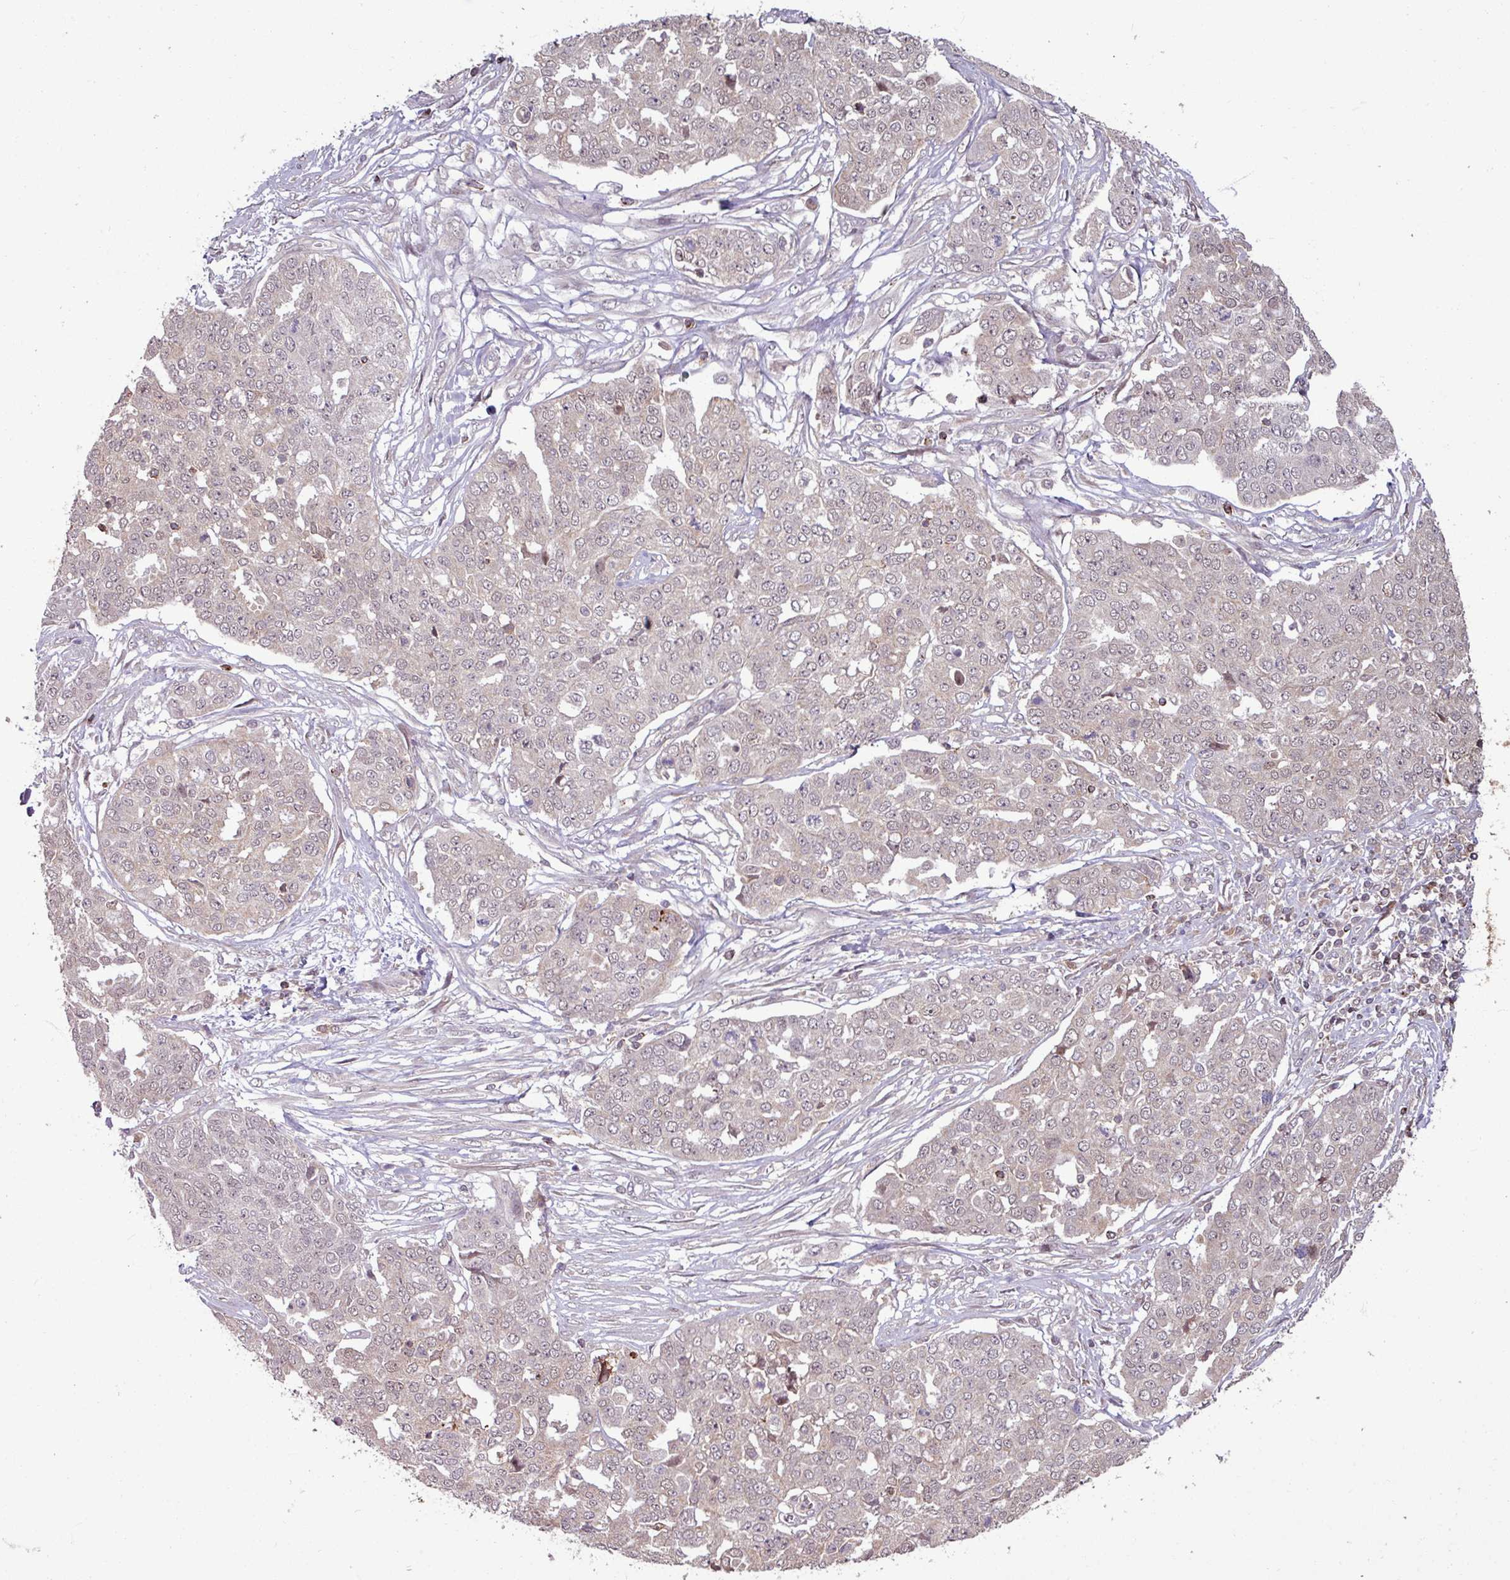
{"staining": {"intensity": "weak", "quantity": "25%-75%", "location": "nuclear"}, "tissue": "ovarian cancer", "cell_type": "Tumor cells", "image_type": "cancer", "snomed": [{"axis": "morphology", "description": "Cystadenocarcinoma, serous, NOS"}, {"axis": "topography", "description": "Soft tissue"}, {"axis": "topography", "description": "Ovary"}], "caption": "IHC photomicrograph of ovarian serous cystadenocarcinoma stained for a protein (brown), which shows low levels of weak nuclear staining in approximately 25%-75% of tumor cells.", "gene": "OR6B1", "patient": {"sex": "female", "age": 57}}